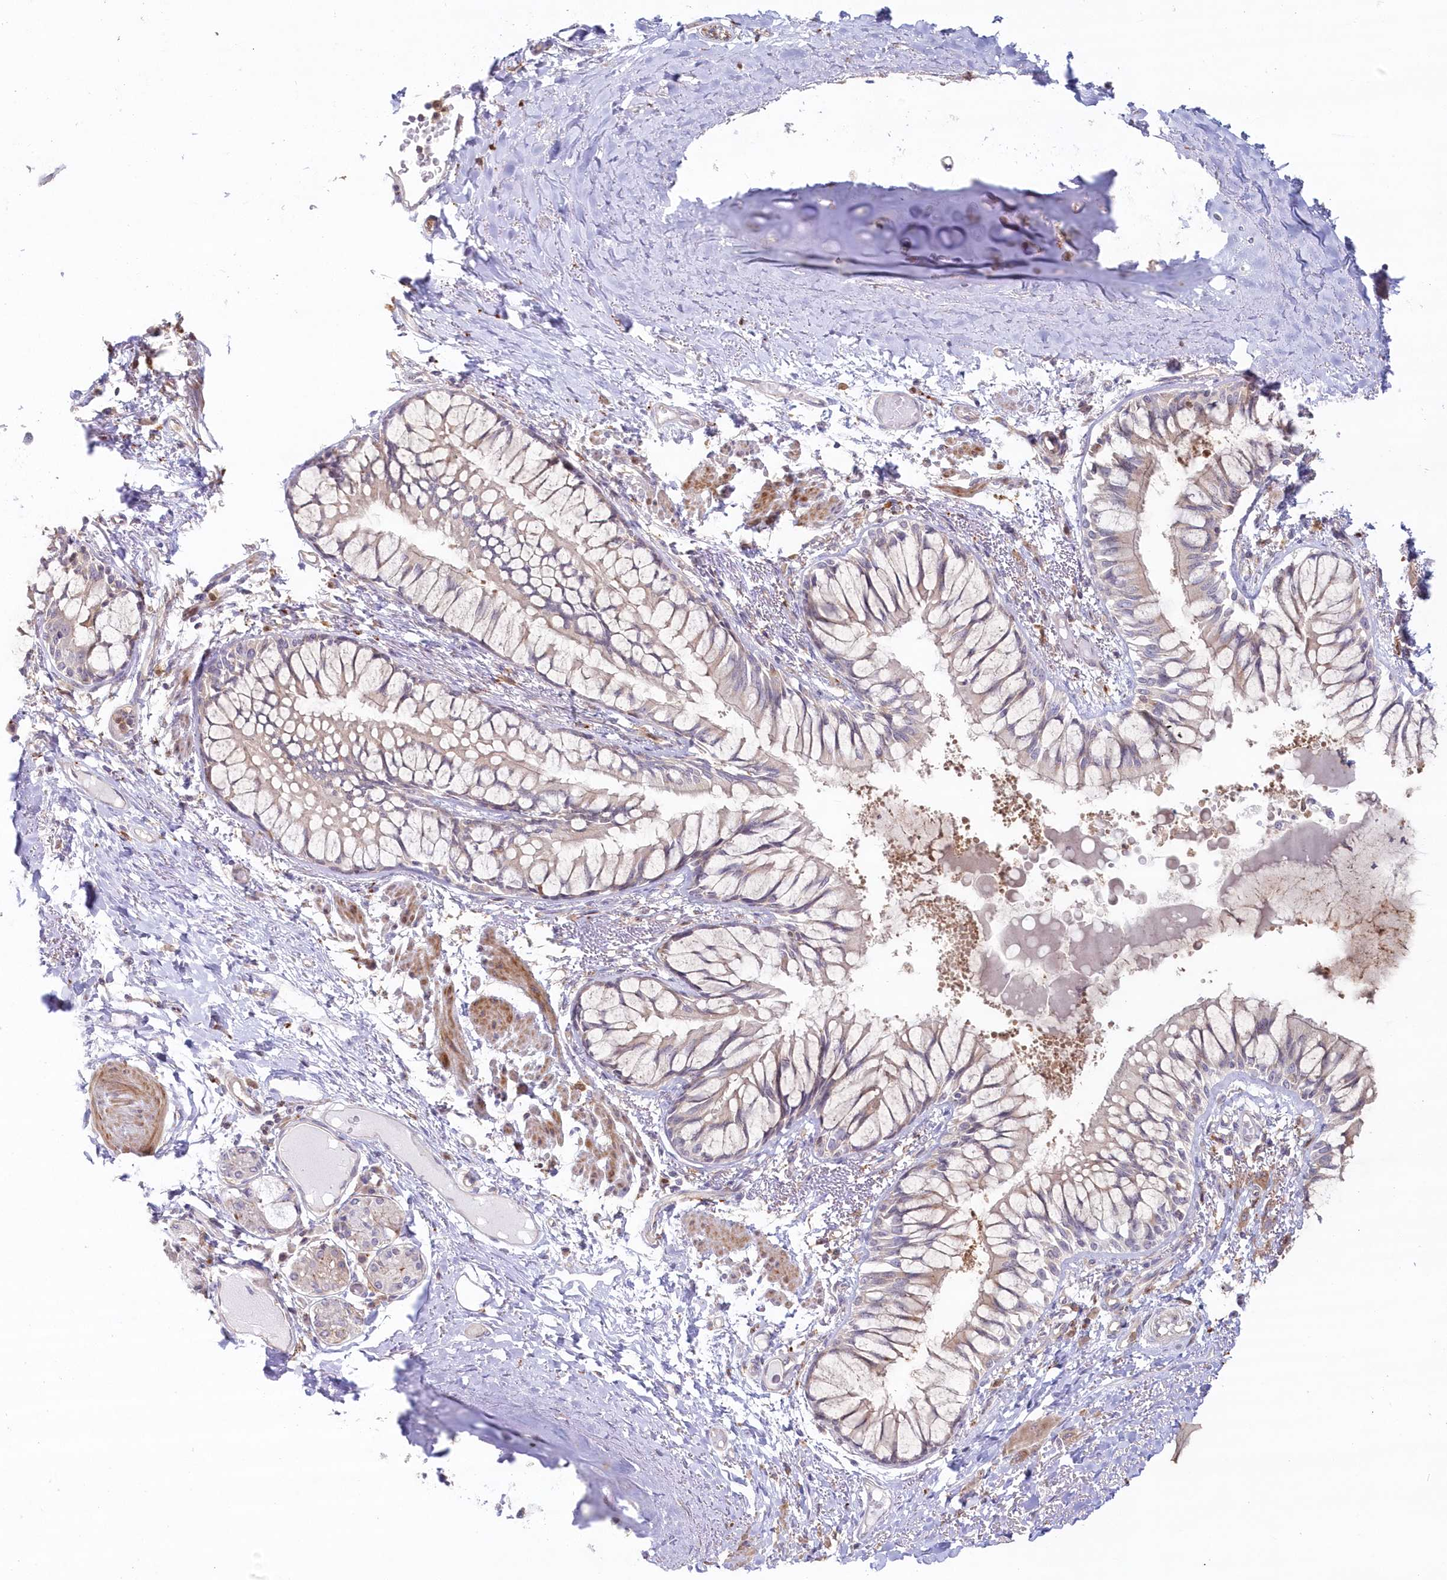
{"staining": {"intensity": "negative", "quantity": "none", "location": "none"}, "tissue": "bronchus", "cell_type": "Respiratory epithelial cells", "image_type": "normal", "snomed": [{"axis": "morphology", "description": "Normal tissue, NOS"}, {"axis": "topography", "description": "Cartilage tissue"}, {"axis": "topography", "description": "Bronchus"}, {"axis": "topography", "description": "Lung"}], "caption": "A photomicrograph of human bronchus is negative for staining in respiratory epithelial cells. The staining was performed using DAB (3,3'-diaminobenzidine) to visualize the protein expression in brown, while the nuclei were stained in blue with hematoxylin (Magnification: 20x).", "gene": "GBE1", "patient": {"sex": "male", "age": 64}}